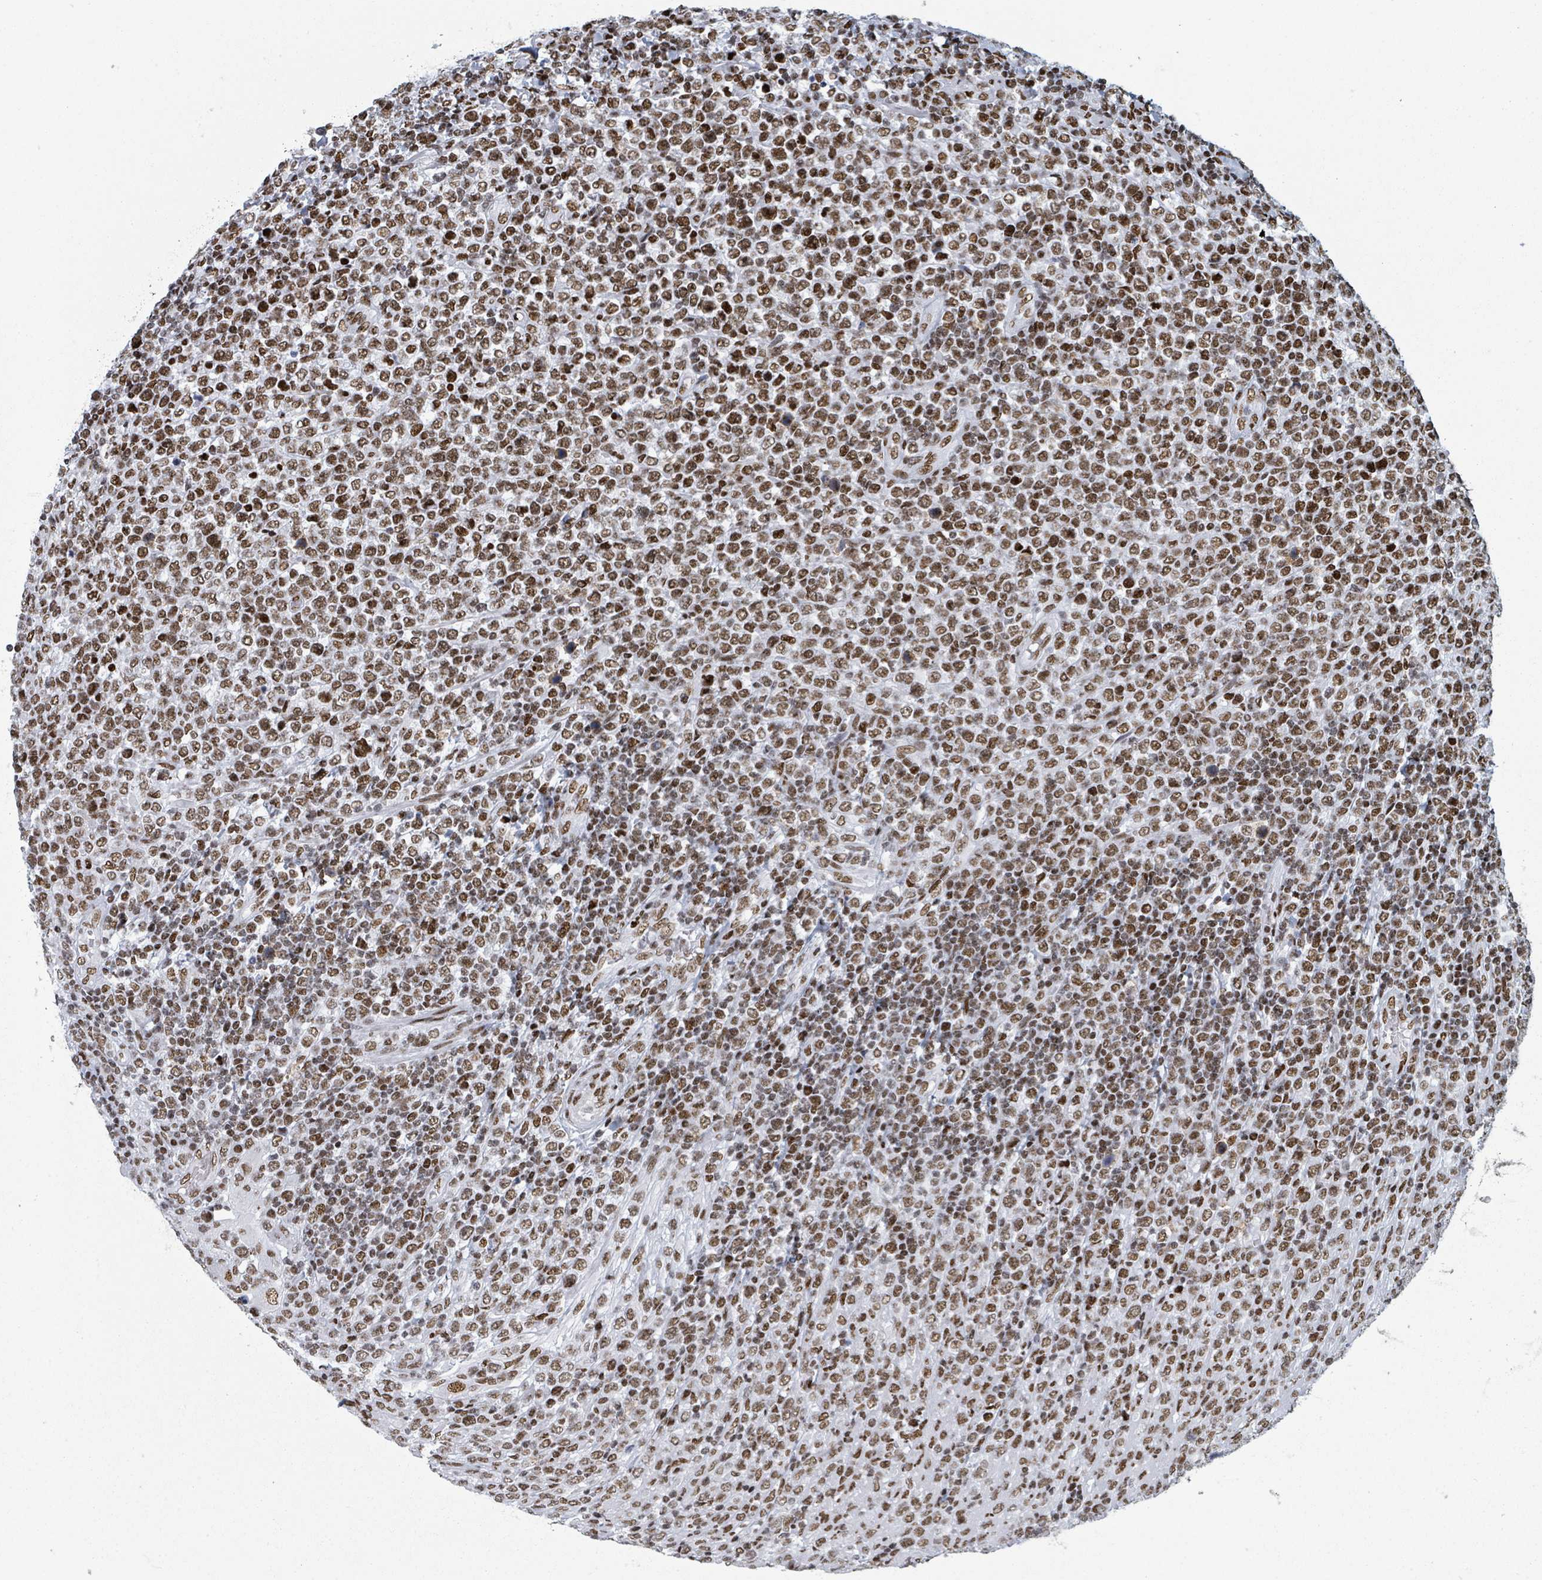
{"staining": {"intensity": "moderate", "quantity": ">75%", "location": "nuclear"}, "tissue": "lymphoma", "cell_type": "Tumor cells", "image_type": "cancer", "snomed": [{"axis": "morphology", "description": "Malignant lymphoma, non-Hodgkin's type, High grade"}, {"axis": "topography", "description": "Soft tissue"}], "caption": "Lymphoma was stained to show a protein in brown. There is medium levels of moderate nuclear staining in about >75% of tumor cells. (DAB (3,3'-diaminobenzidine) IHC with brightfield microscopy, high magnification).", "gene": "DHX16", "patient": {"sex": "female", "age": 56}}